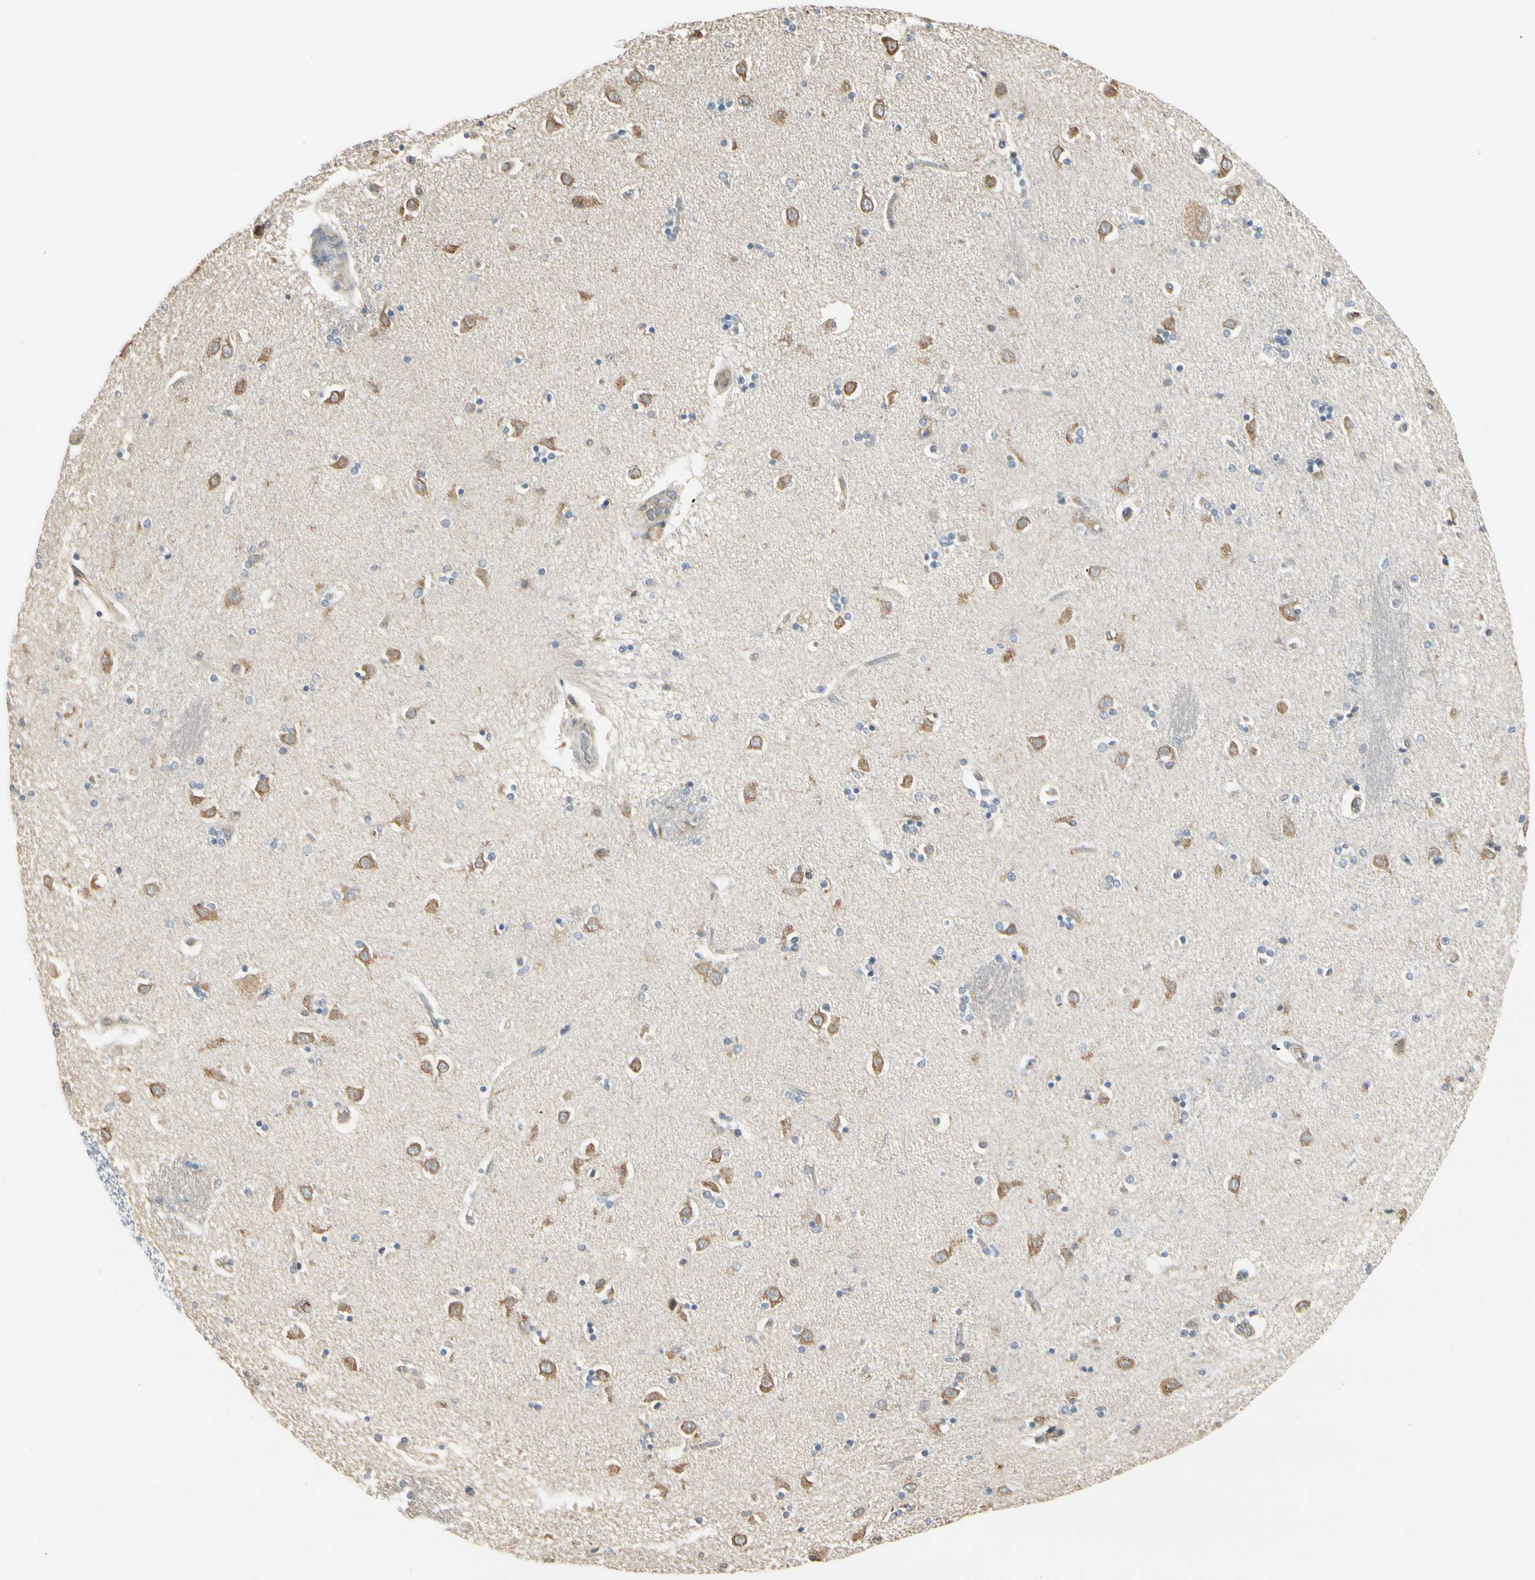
{"staining": {"intensity": "negative", "quantity": "none", "location": "none"}, "tissue": "caudate", "cell_type": "Glial cells", "image_type": "normal", "snomed": [{"axis": "morphology", "description": "Normal tissue, NOS"}, {"axis": "topography", "description": "Lateral ventricle wall"}], "caption": "This is a image of IHC staining of normal caudate, which shows no expression in glial cells. Brightfield microscopy of IHC stained with DAB (brown) and hematoxylin (blue), captured at high magnification.", "gene": "NUCB2", "patient": {"sex": "female", "age": 54}}